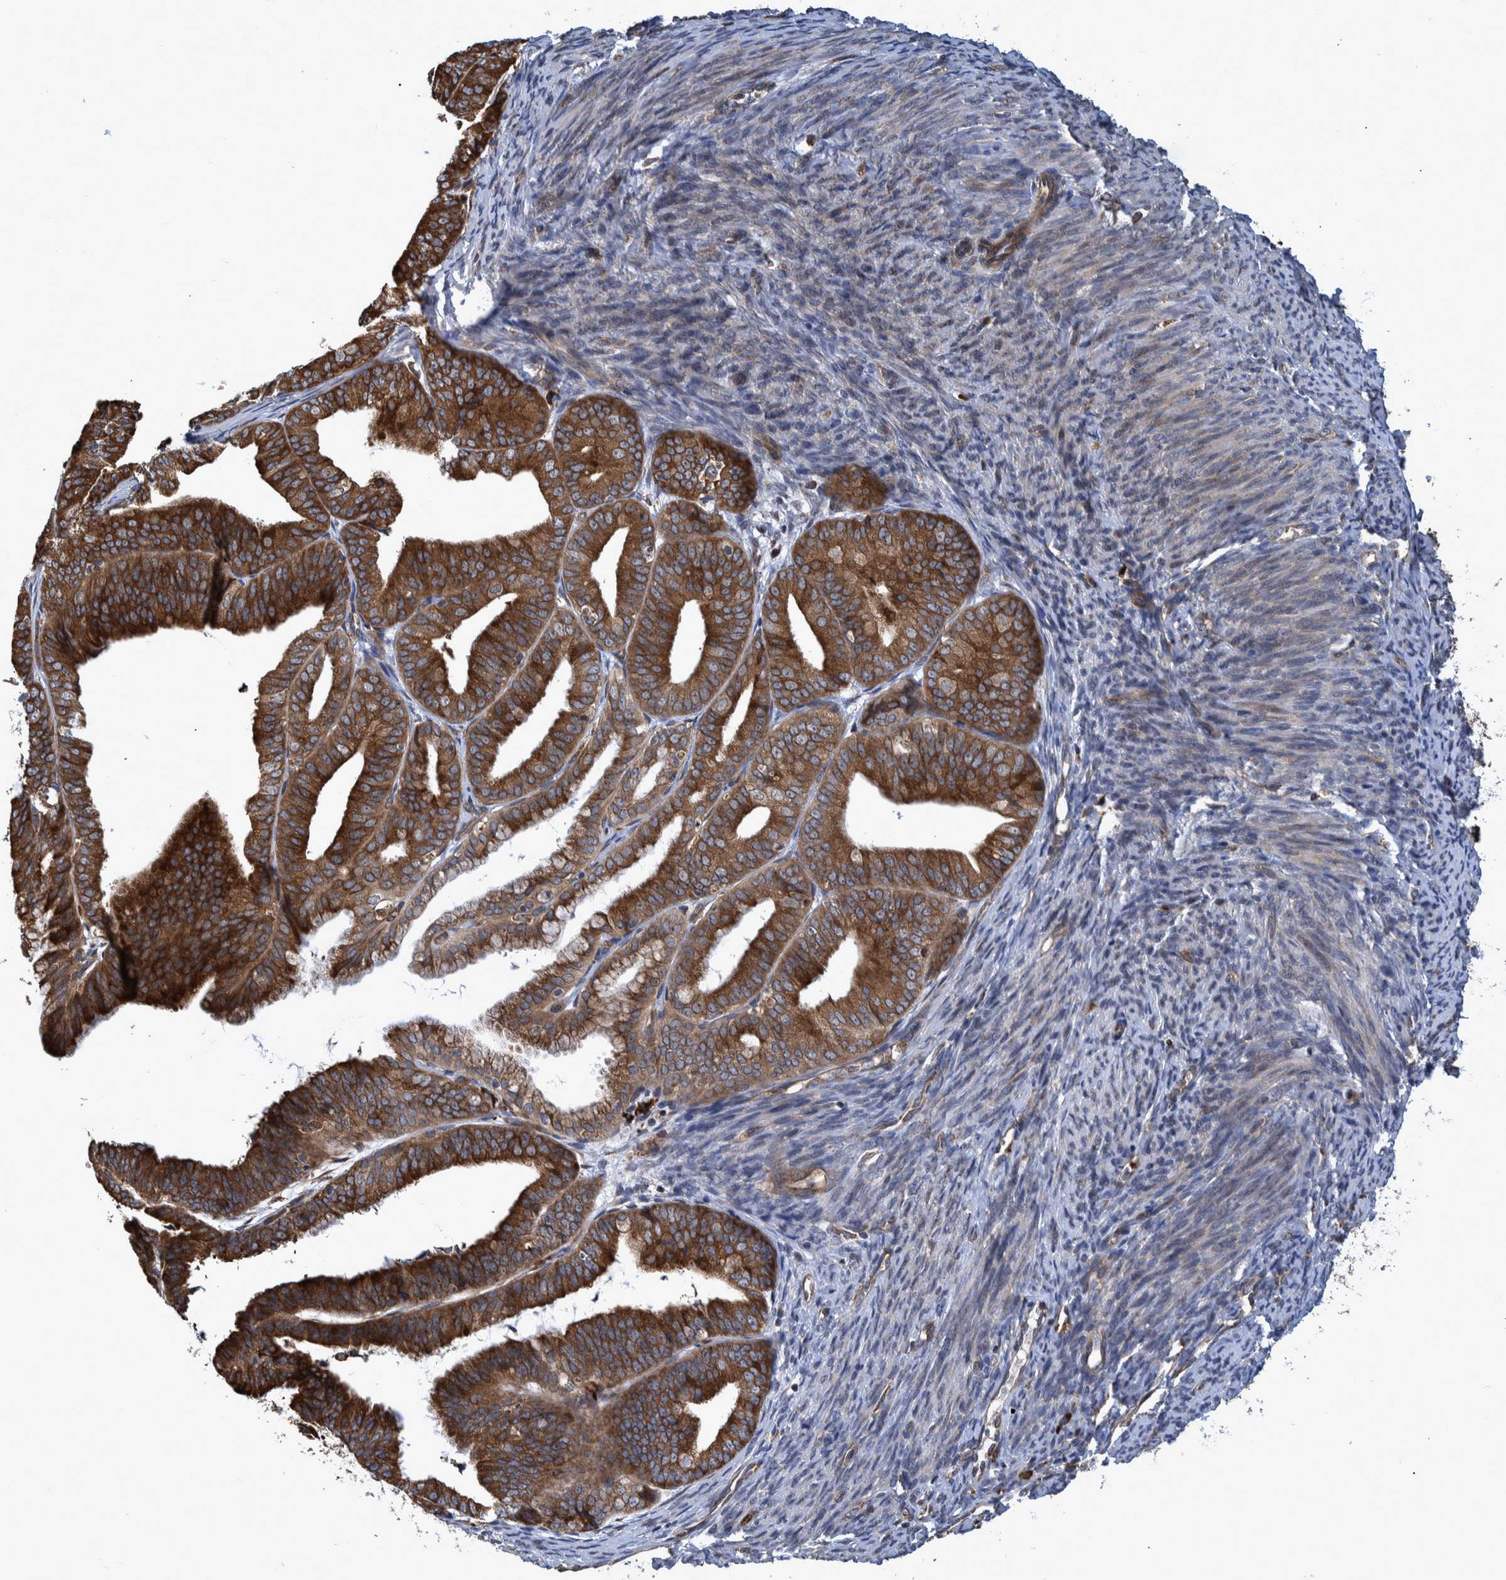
{"staining": {"intensity": "moderate", "quantity": ">75%", "location": "cytoplasmic/membranous"}, "tissue": "endometrial cancer", "cell_type": "Tumor cells", "image_type": "cancer", "snomed": [{"axis": "morphology", "description": "Adenocarcinoma, NOS"}, {"axis": "topography", "description": "Endometrium"}], "caption": "Immunohistochemistry (IHC) of endometrial cancer displays medium levels of moderate cytoplasmic/membranous positivity in about >75% of tumor cells. The staining was performed using DAB (3,3'-diaminobenzidine), with brown indicating positive protein expression. Nuclei are stained blue with hematoxylin.", "gene": "SPAG5", "patient": {"sex": "female", "age": 63}}